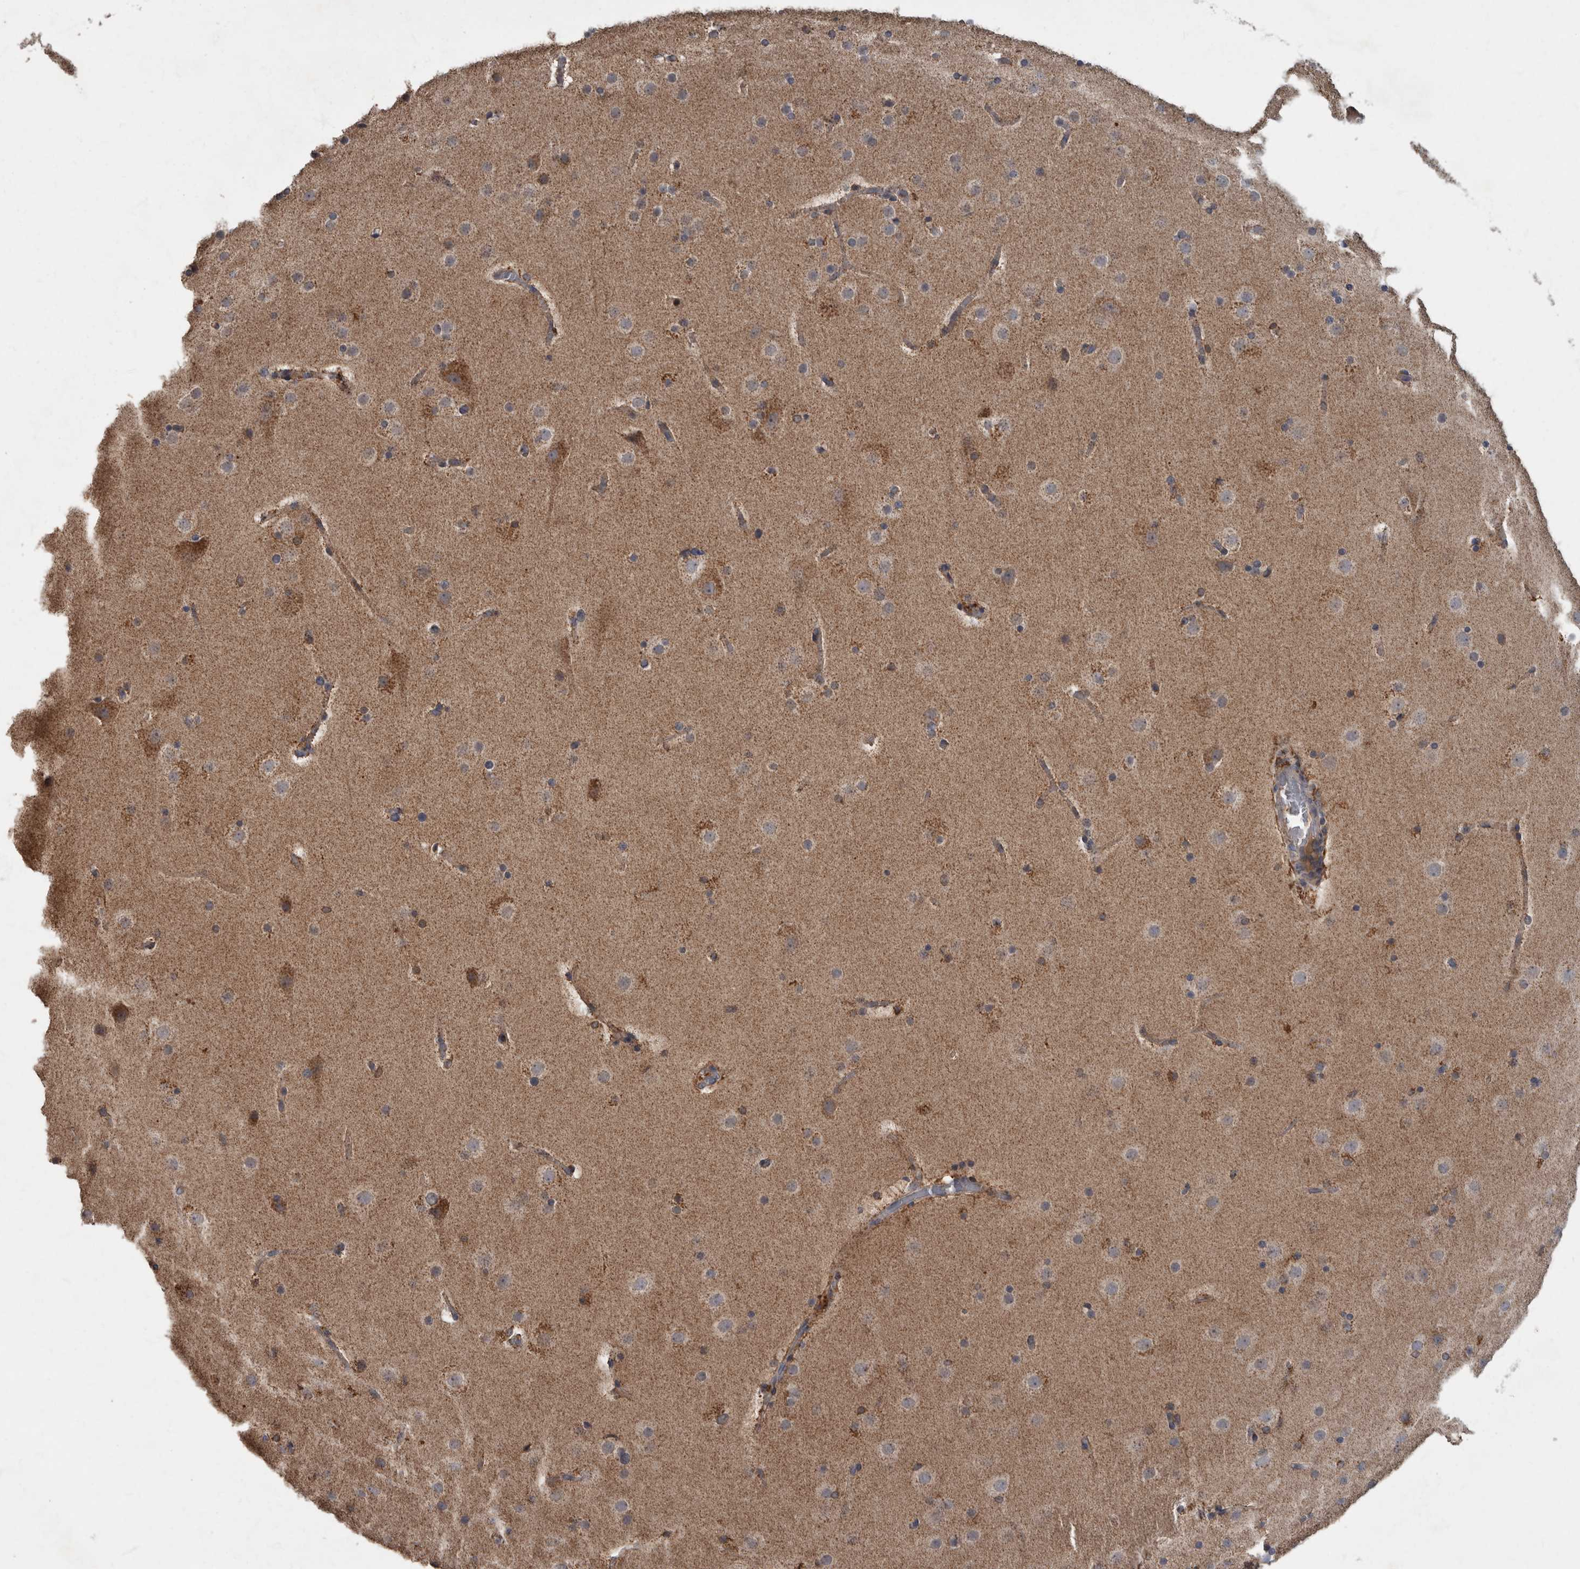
{"staining": {"intensity": "moderate", "quantity": "25%-75%", "location": "cytoplasmic/membranous"}, "tissue": "cerebral cortex", "cell_type": "Endothelial cells", "image_type": "normal", "snomed": [{"axis": "morphology", "description": "Normal tissue, NOS"}, {"axis": "topography", "description": "Cerebral cortex"}], "caption": "Protein expression analysis of unremarkable human cerebral cortex reveals moderate cytoplasmic/membranous positivity in about 25%-75% of endothelial cells.", "gene": "PPP1R3C", "patient": {"sex": "male", "age": 57}}